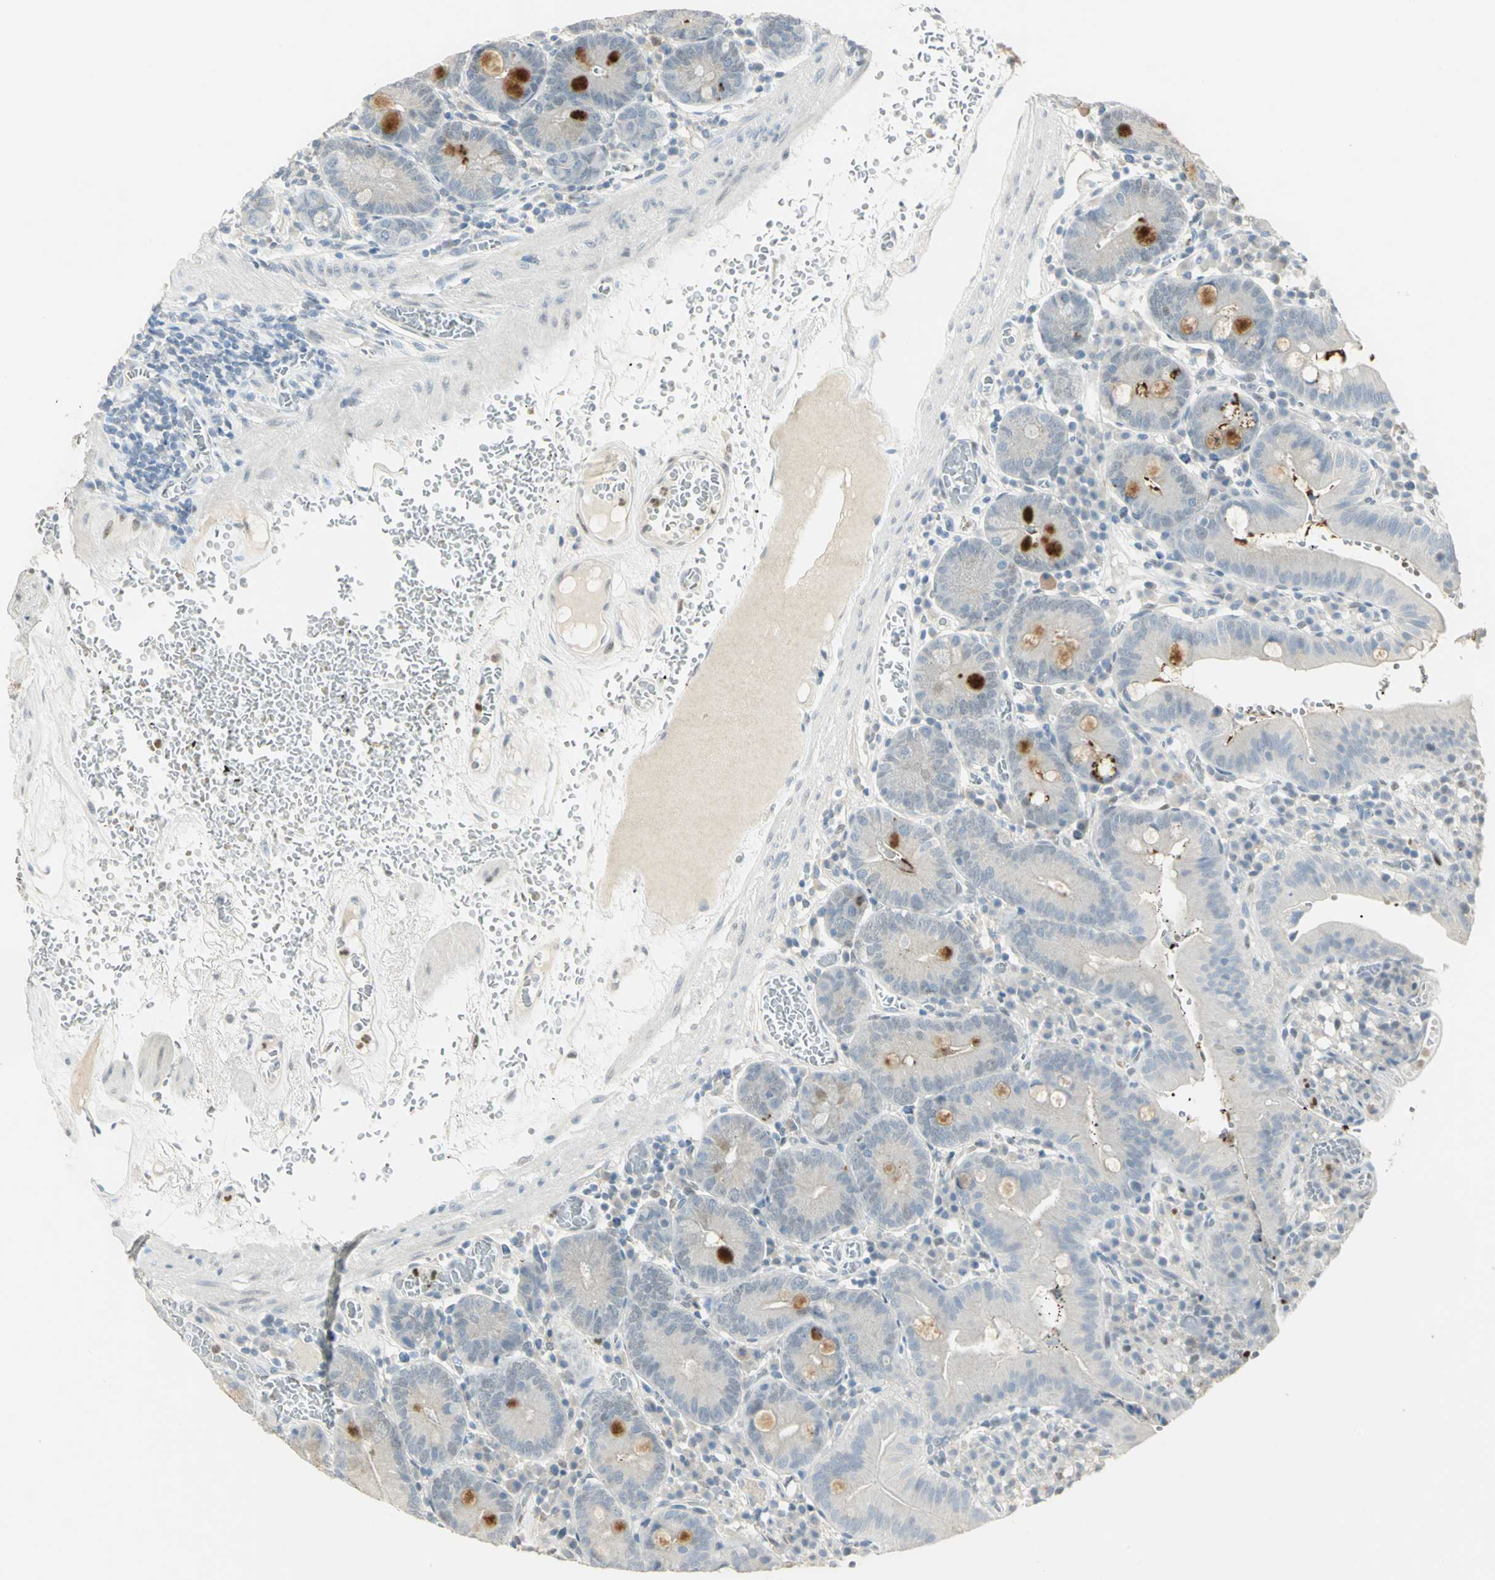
{"staining": {"intensity": "strong", "quantity": "<25%", "location": "cytoplasmic/membranous"}, "tissue": "small intestine", "cell_type": "Glandular cells", "image_type": "normal", "snomed": [{"axis": "morphology", "description": "Normal tissue, NOS"}, {"axis": "topography", "description": "Small intestine"}], "caption": "Protein staining of benign small intestine demonstrates strong cytoplasmic/membranous staining in about <25% of glandular cells.", "gene": "BCL6", "patient": {"sex": "male", "age": 71}}